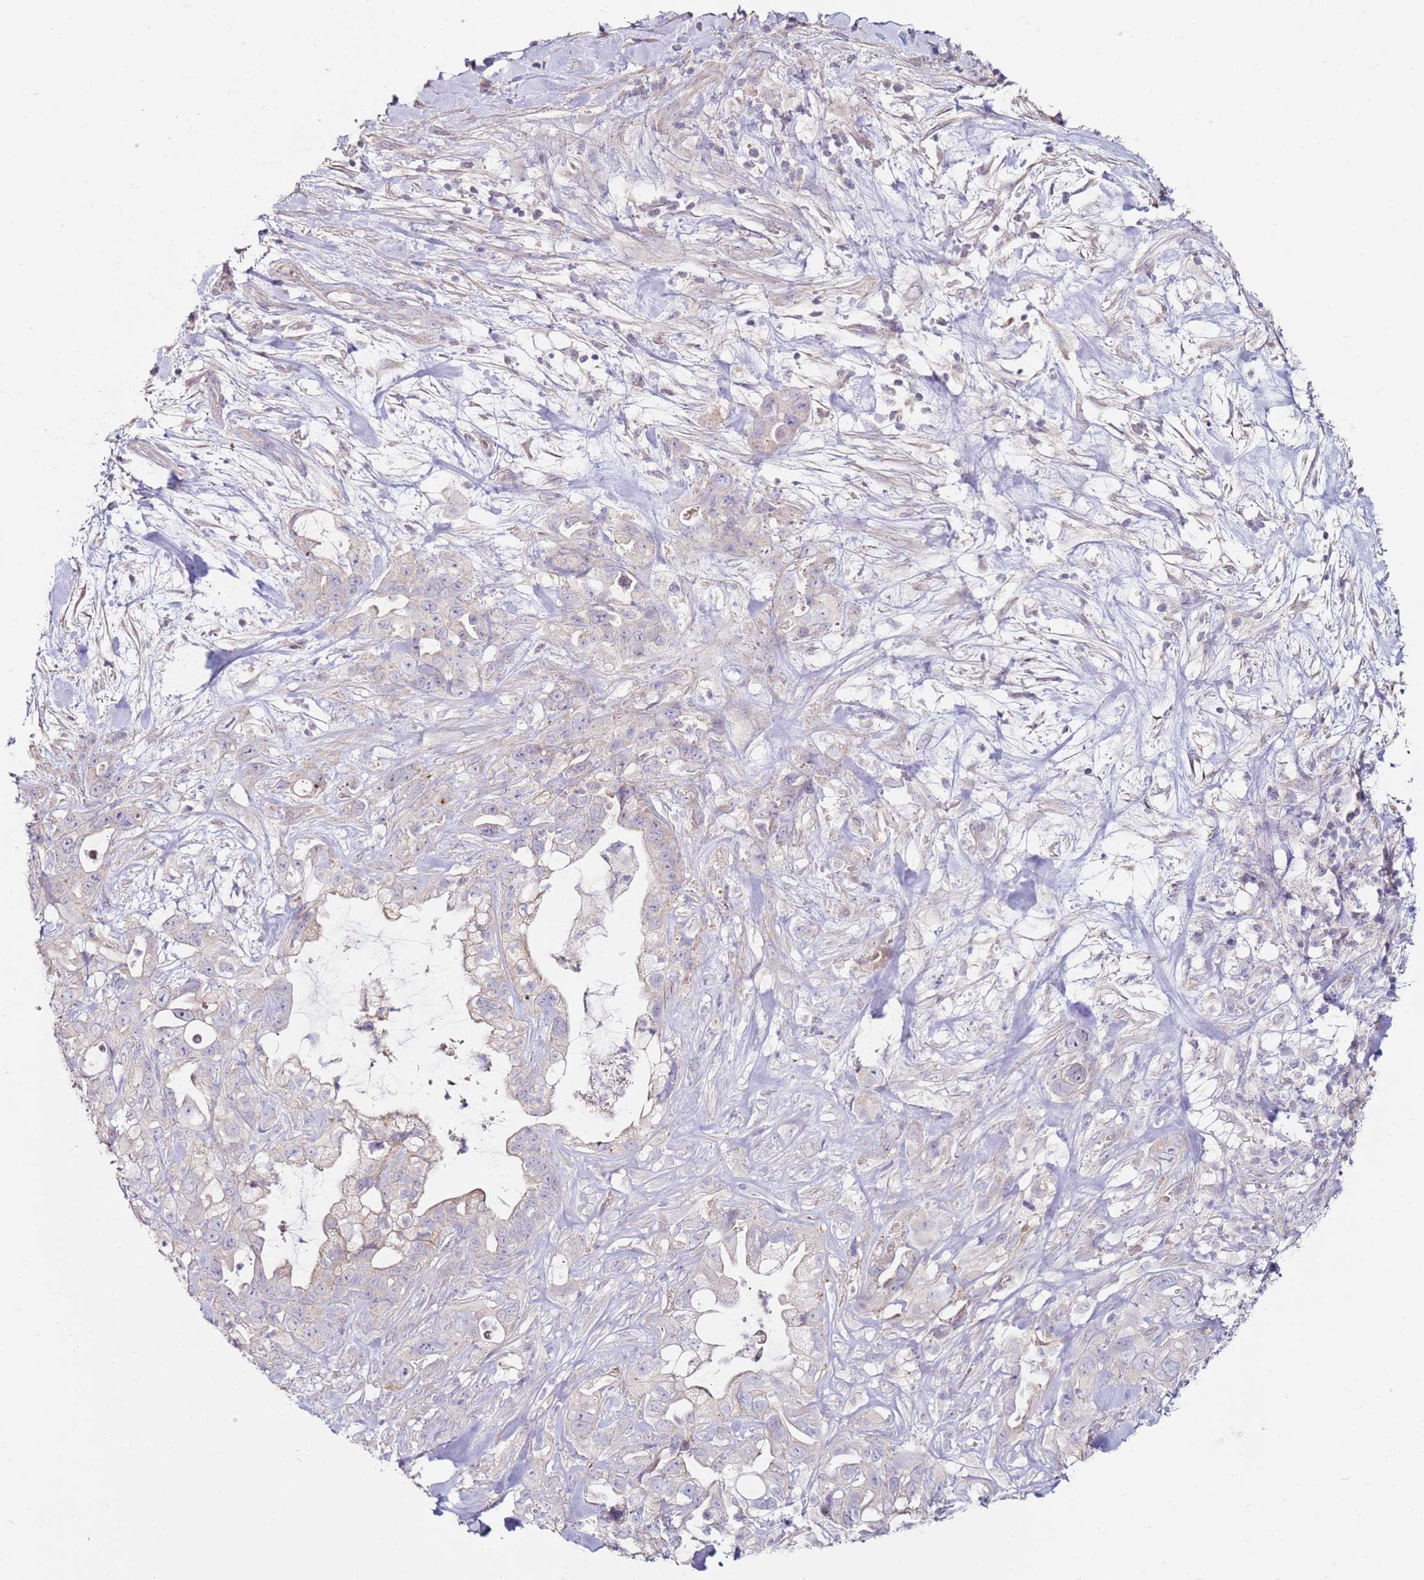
{"staining": {"intensity": "negative", "quantity": "none", "location": "none"}, "tissue": "pancreatic cancer", "cell_type": "Tumor cells", "image_type": "cancer", "snomed": [{"axis": "morphology", "description": "Adenocarcinoma, NOS"}, {"axis": "topography", "description": "Pancreas"}], "caption": "The immunohistochemistry (IHC) photomicrograph has no significant positivity in tumor cells of pancreatic cancer tissue. The staining was performed using DAB to visualize the protein expression in brown, while the nuclei were stained in blue with hematoxylin (Magnification: 20x).", "gene": "RARS2", "patient": {"sex": "female", "age": 61}}